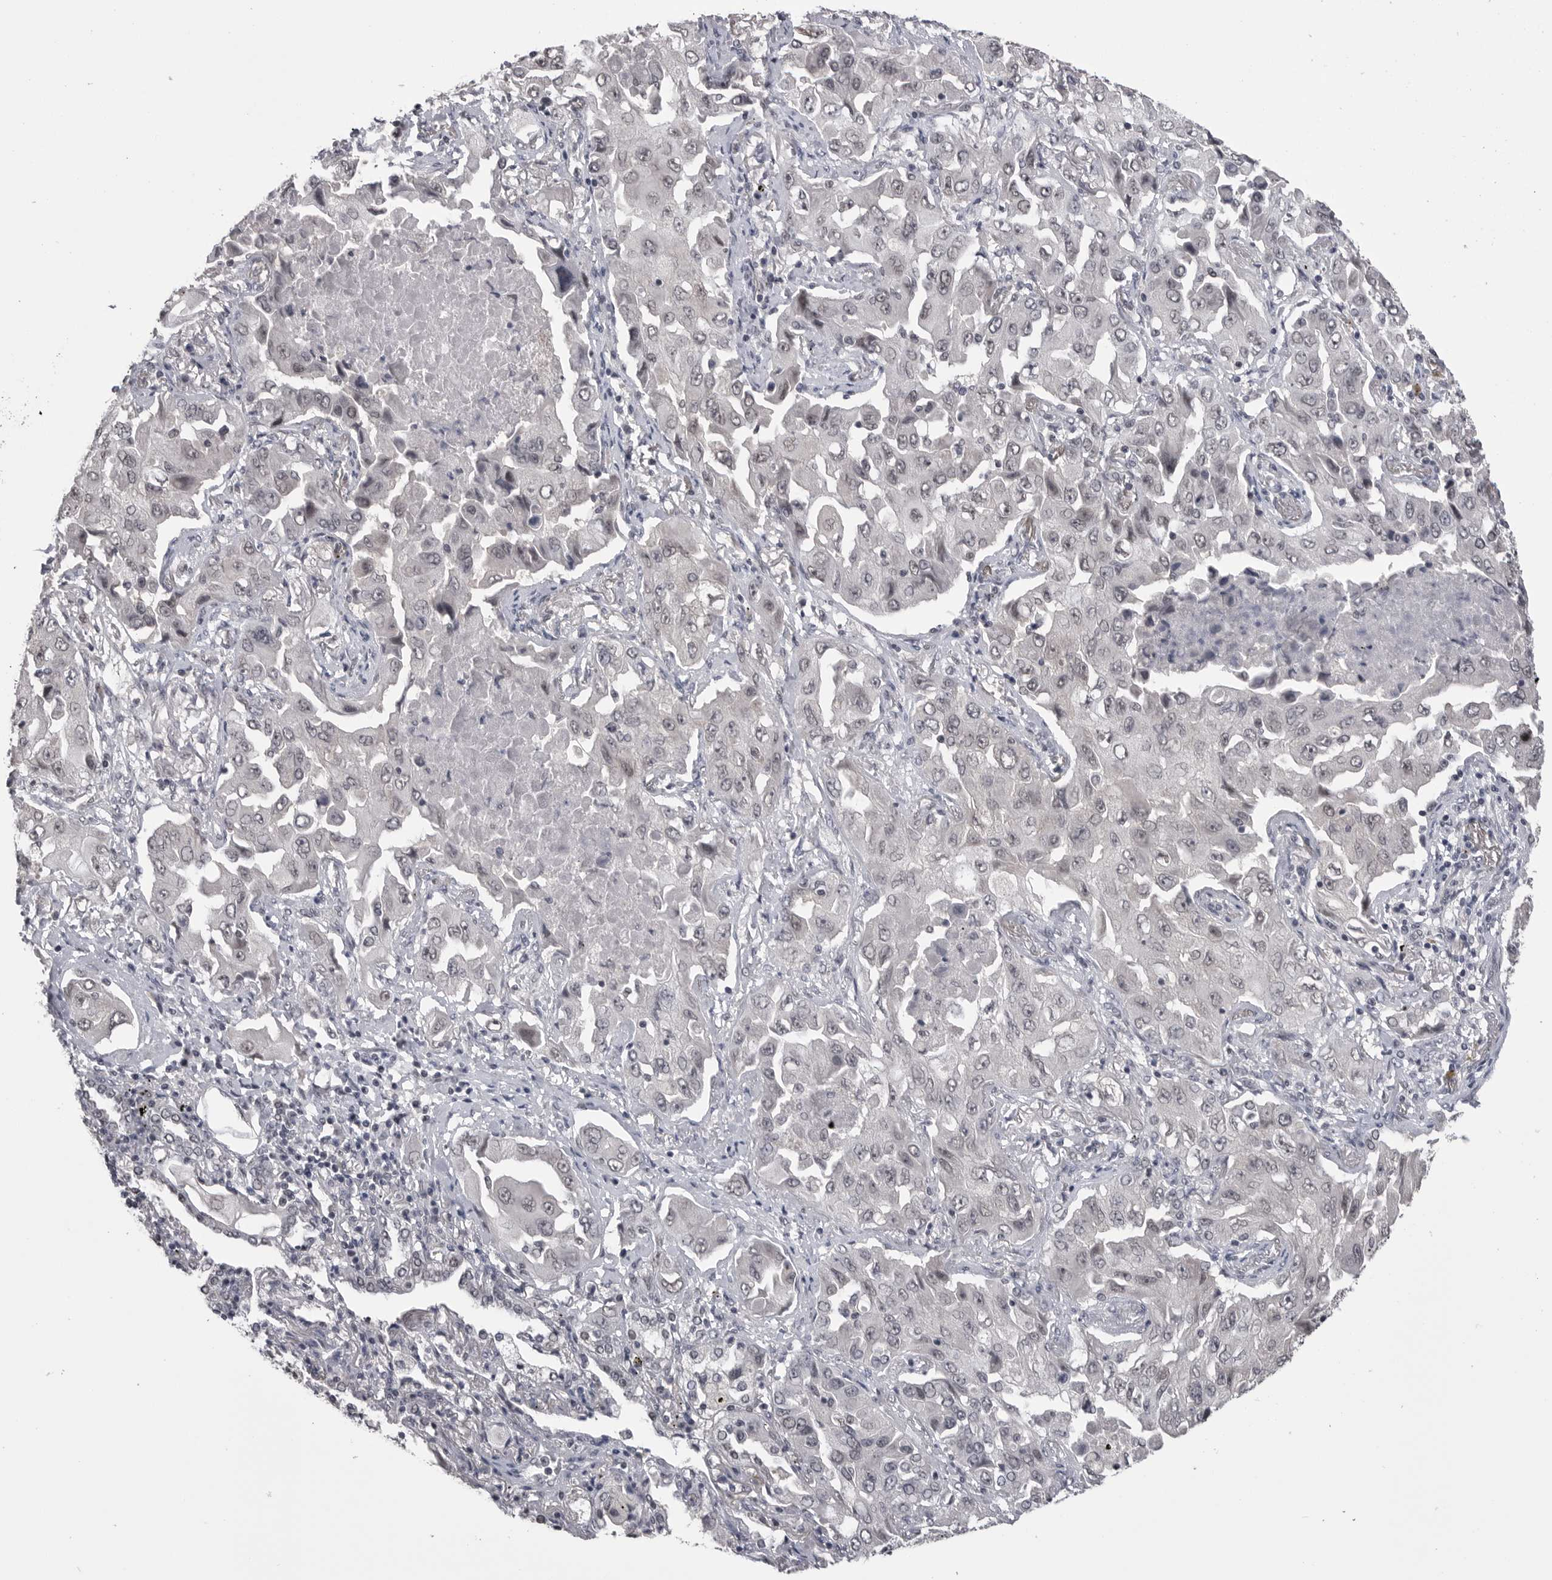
{"staining": {"intensity": "weak", "quantity": "<25%", "location": "nuclear"}, "tissue": "lung cancer", "cell_type": "Tumor cells", "image_type": "cancer", "snomed": [{"axis": "morphology", "description": "Adenocarcinoma, NOS"}, {"axis": "topography", "description": "Lung"}], "caption": "The image exhibits no staining of tumor cells in lung cancer.", "gene": "DLG2", "patient": {"sex": "female", "age": 65}}